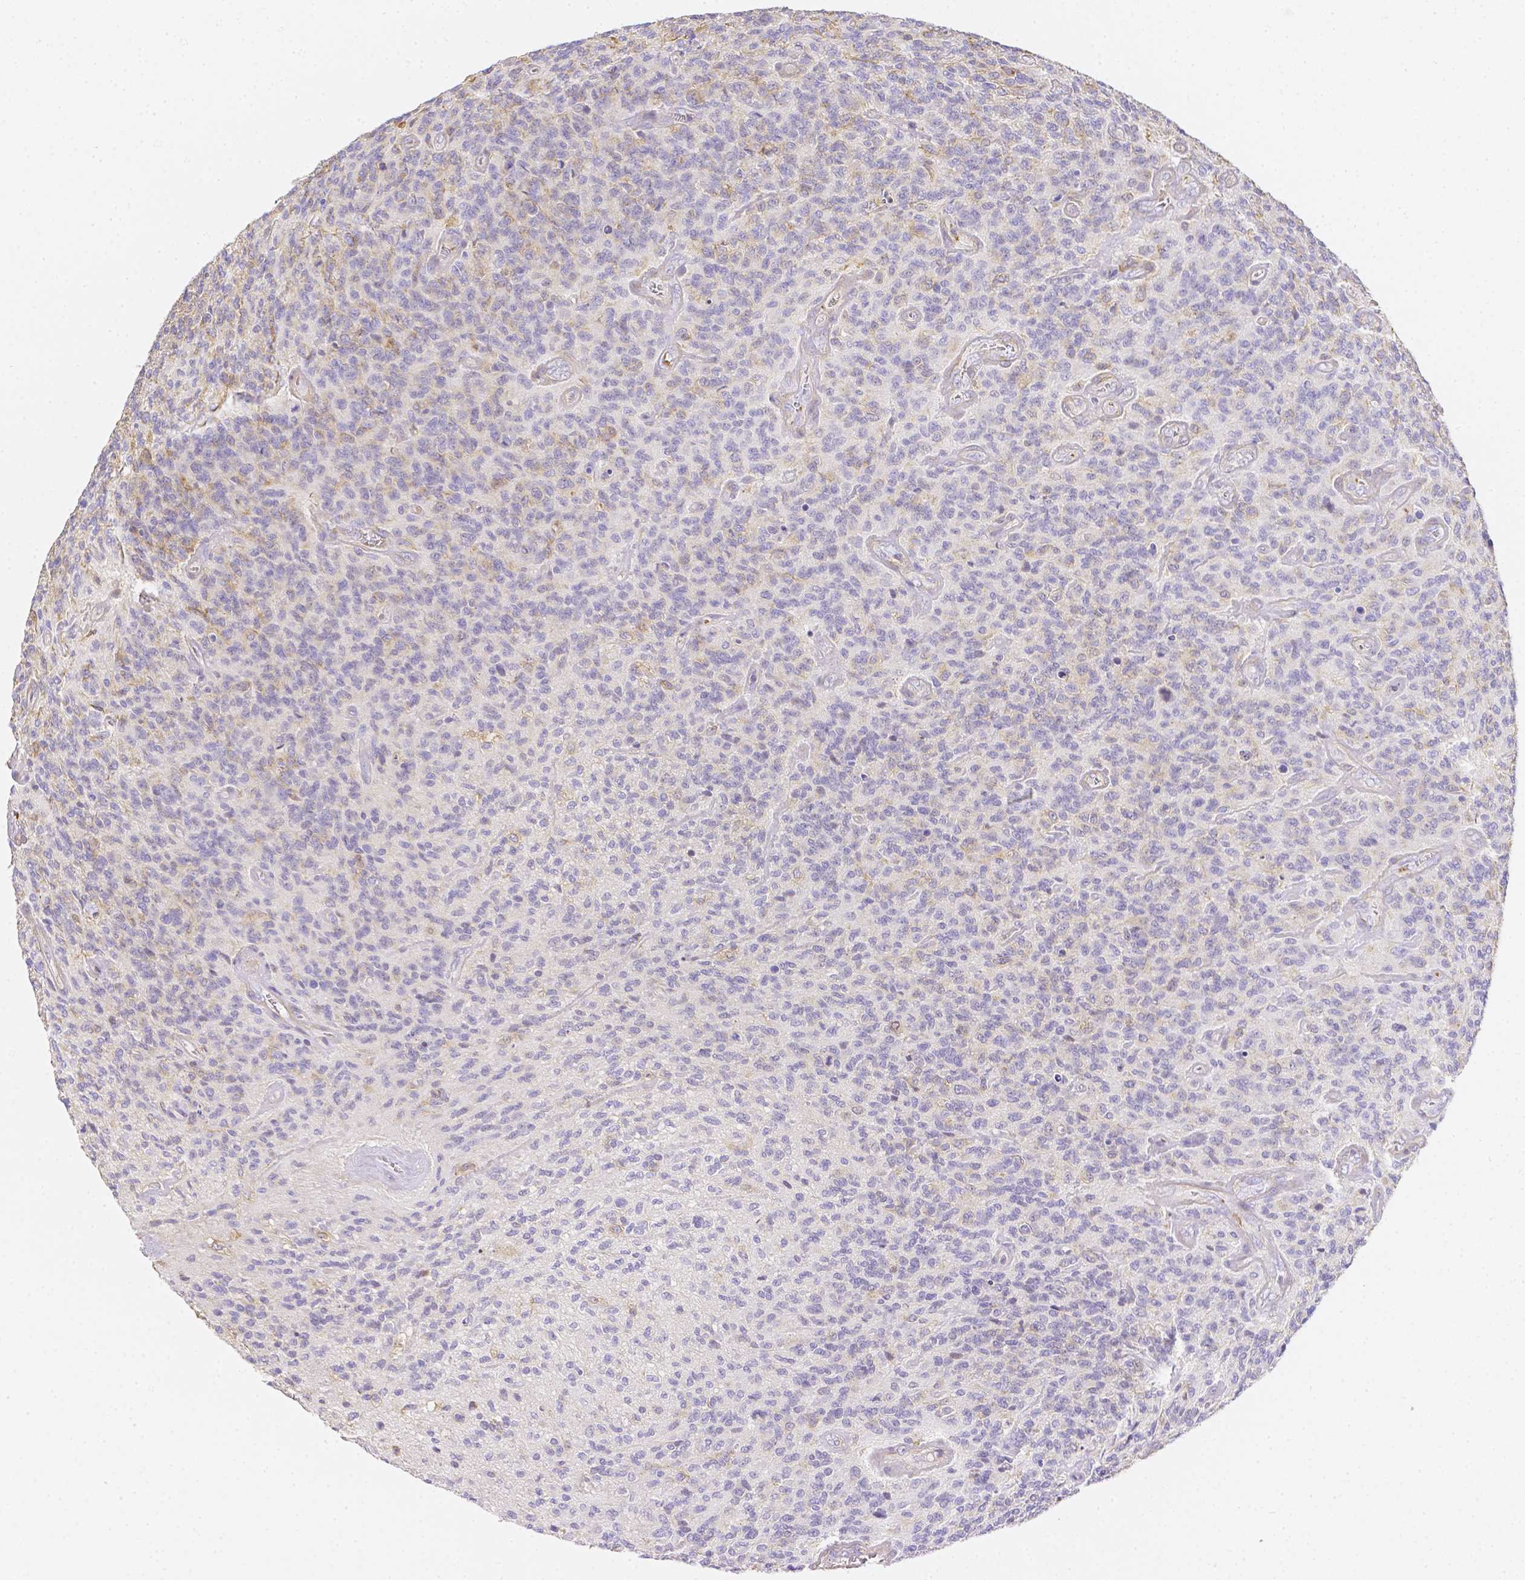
{"staining": {"intensity": "negative", "quantity": "none", "location": "none"}, "tissue": "glioma", "cell_type": "Tumor cells", "image_type": "cancer", "snomed": [{"axis": "morphology", "description": "Glioma, malignant, High grade"}, {"axis": "topography", "description": "Brain"}], "caption": "This is an immunohistochemistry (IHC) photomicrograph of human malignant glioma (high-grade). There is no expression in tumor cells.", "gene": "ASAH2", "patient": {"sex": "male", "age": 76}}